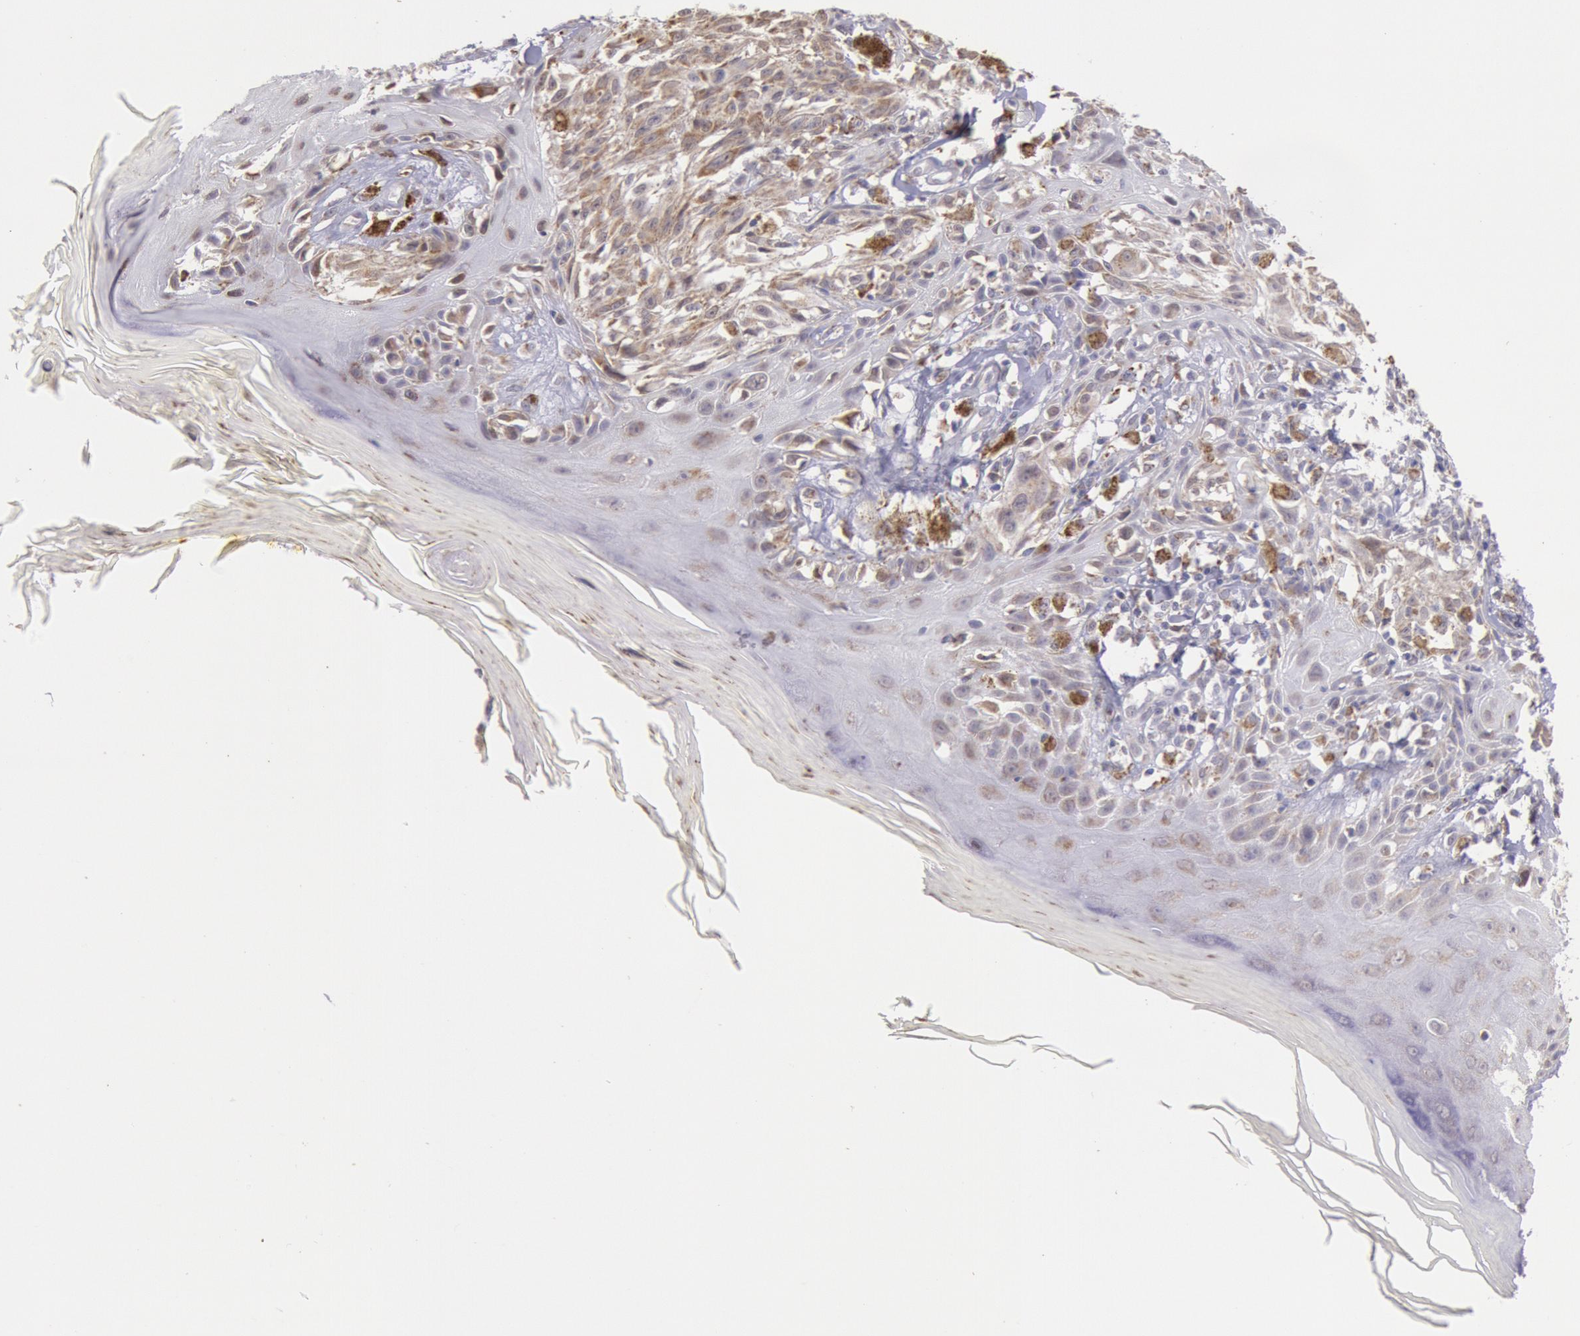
{"staining": {"intensity": "strong", "quantity": ">75%", "location": "cytoplasmic/membranous"}, "tissue": "melanoma", "cell_type": "Tumor cells", "image_type": "cancer", "snomed": [{"axis": "morphology", "description": "Malignant melanoma, NOS"}, {"axis": "topography", "description": "Skin"}], "caption": "Immunohistochemical staining of human melanoma reveals high levels of strong cytoplasmic/membranous protein staining in about >75% of tumor cells.", "gene": "FRMD6", "patient": {"sex": "female", "age": 77}}